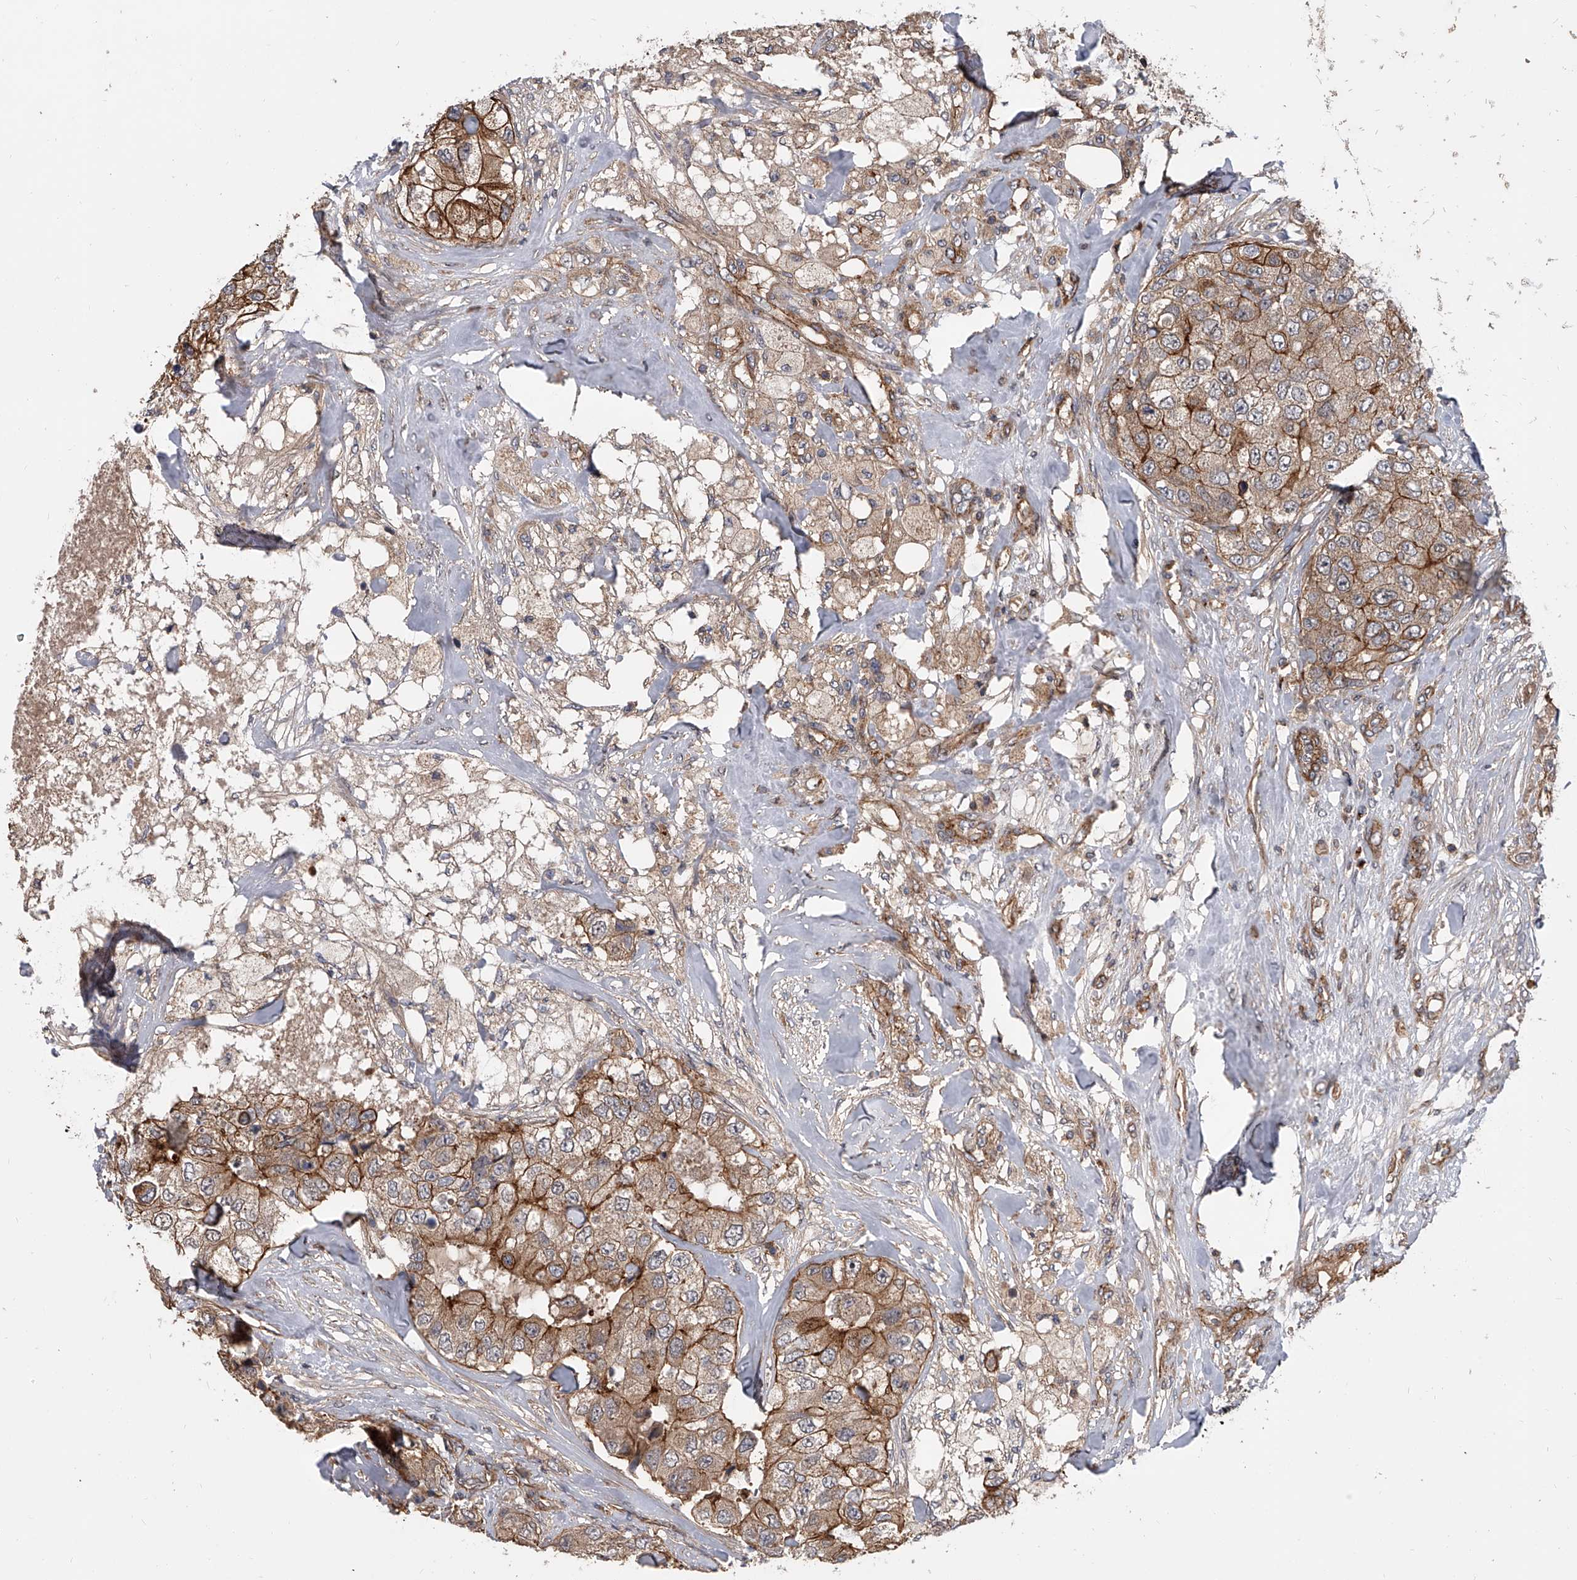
{"staining": {"intensity": "moderate", "quantity": ">75%", "location": "cytoplasmic/membranous"}, "tissue": "breast cancer", "cell_type": "Tumor cells", "image_type": "cancer", "snomed": [{"axis": "morphology", "description": "Duct carcinoma"}, {"axis": "topography", "description": "Breast"}], "caption": "About >75% of tumor cells in human intraductal carcinoma (breast) show moderate cytoplasmic/membranous protein staining as visualized by brown immunohistochemical staining.", "gene": "USP47", "patient": {"sex": "female", "age": 62}}